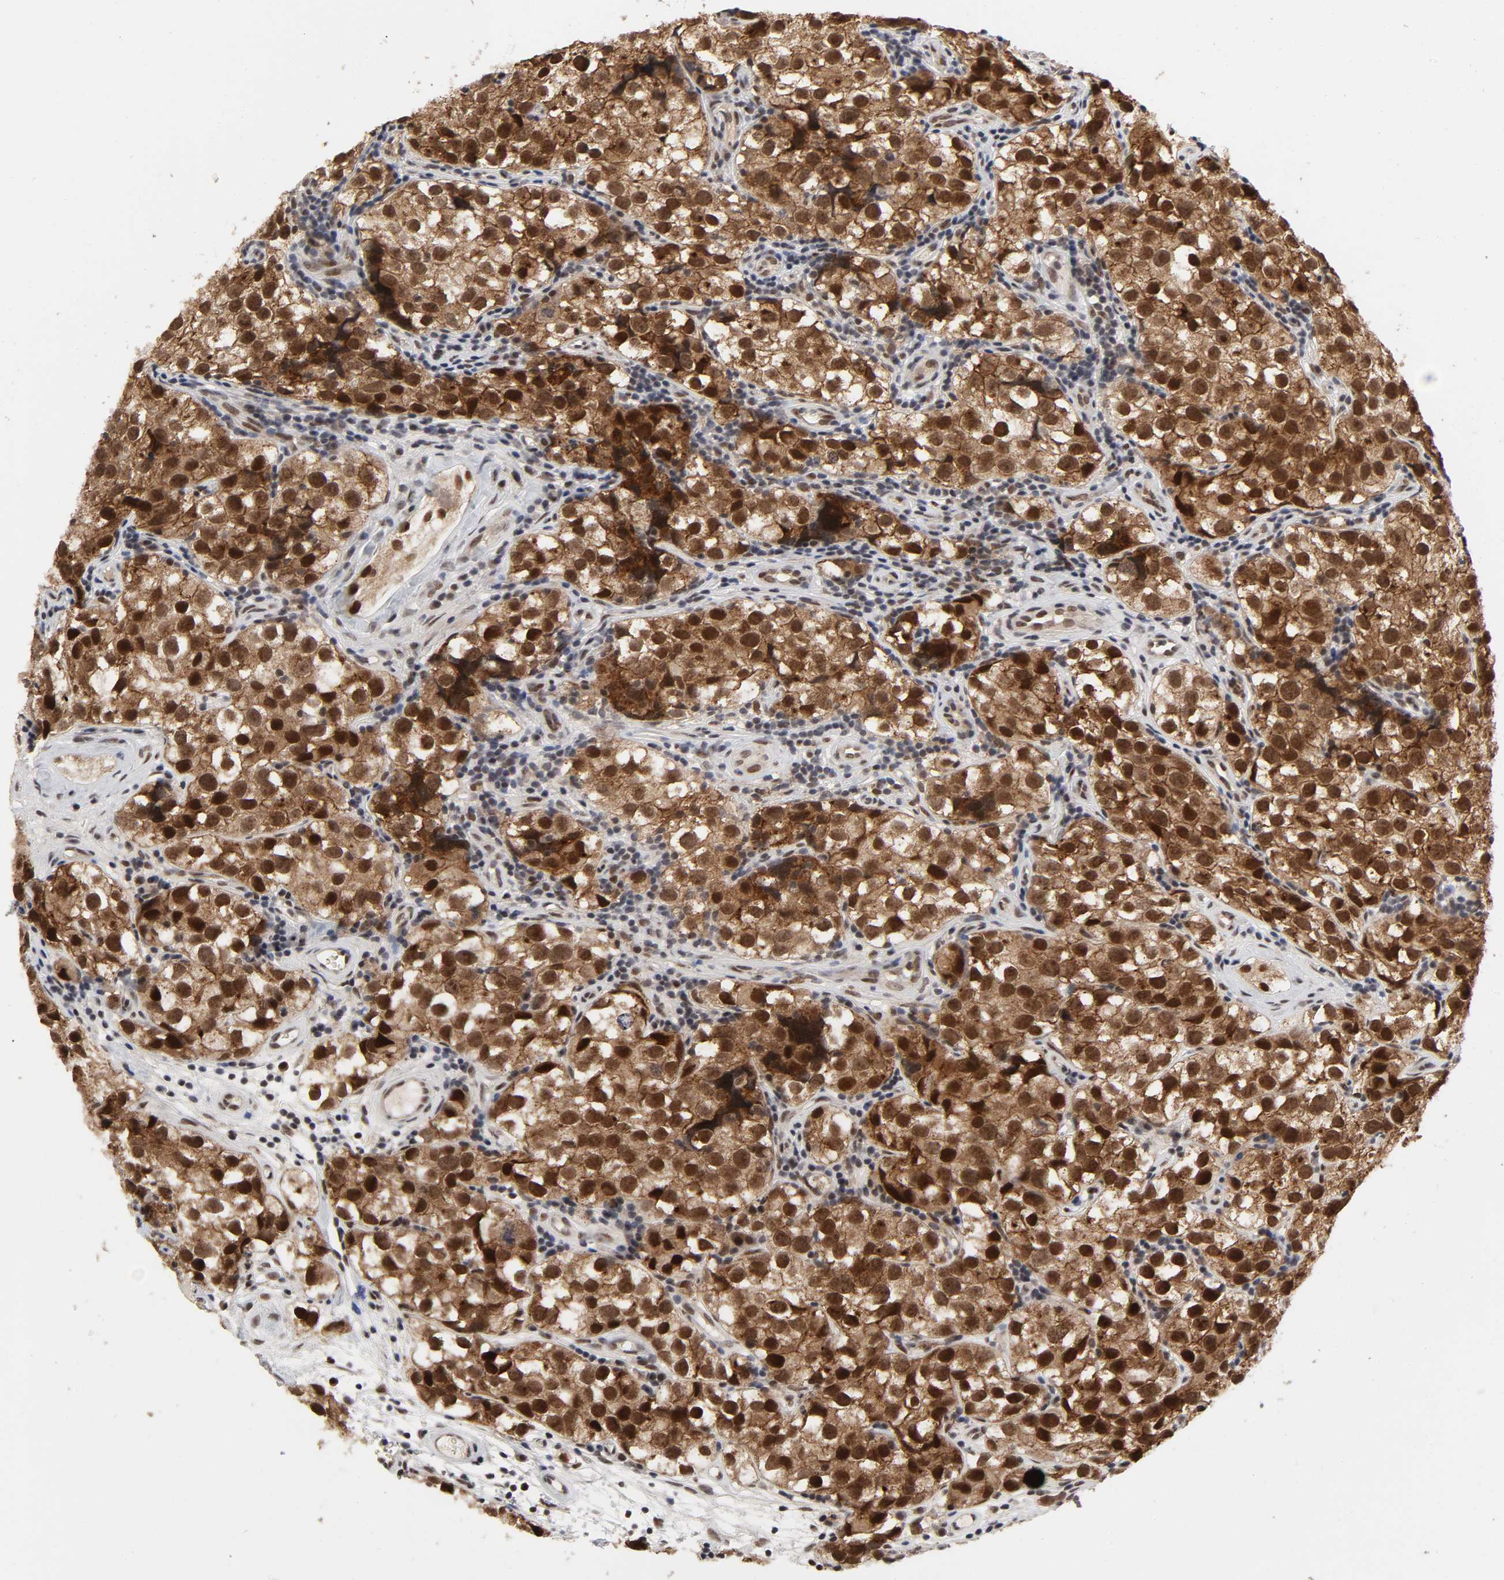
{"staining": {"intensity": "strong", "quantity": ">75%", "location": "cytoplasmic/membranous,nuclear"}, "tissue": "testis cancer", "cell_type": "Tumor cells", "image_type": "cancer", "snomed": [{"axis": "morphology", "description": "Seminoma, NOS"}, {"axis": "topography", "description": "Testis"}], "caption": "IHC micrograph of neoplastic tissue: human seminoma (testis) stained using IHC exhibits high levels of strong protein expression localized specifically in the cytoplasmic/membranous and nuclear of tumor cells, appearing as a cytoplasmic/membranous and nuclear brown color.", "gene": "ZKSCAN8", "patient": {"sex": "male", "age": 39}}